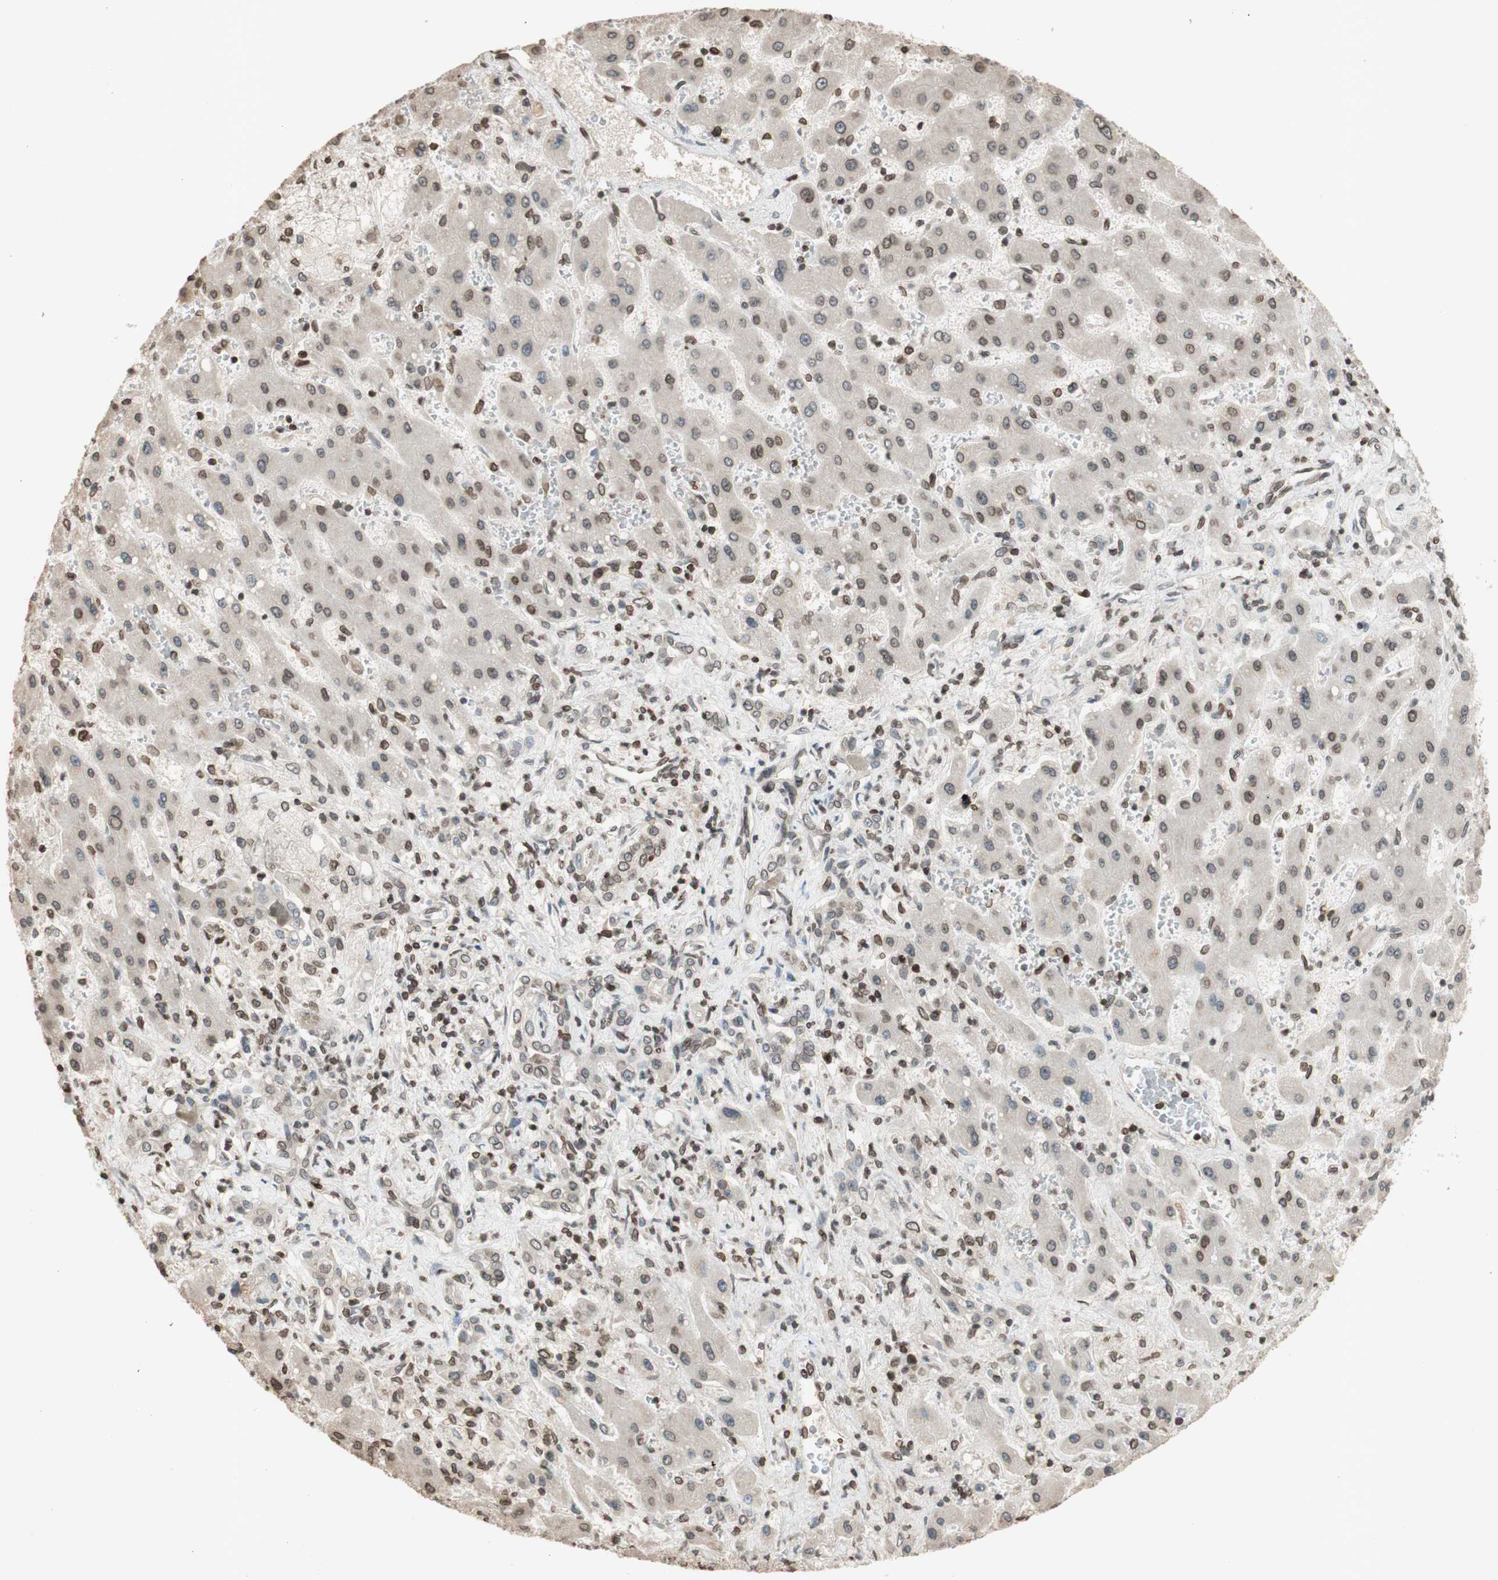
{"staining": {"intensity": "moderate", "quantity": "25%-75%", "location": "cytoplasmic/membranous,nuclear"}, "tissue": "liver cancer", "cell_type": "Tumor cells", "image_type": "cancer", "snomed": [{"axis": "morphology", "description": "Cholangiocarcinoma"}, {"axis": "topography", "description": "Liver"}], "caption": "IHC of liver cancer reveals medium levels of moderate cytoplasmic/membranous and nuclear expression in about 25%-75% of tumor cells.", "gene": "TMPO", "patient": {"sex": "male", "age": 50}}